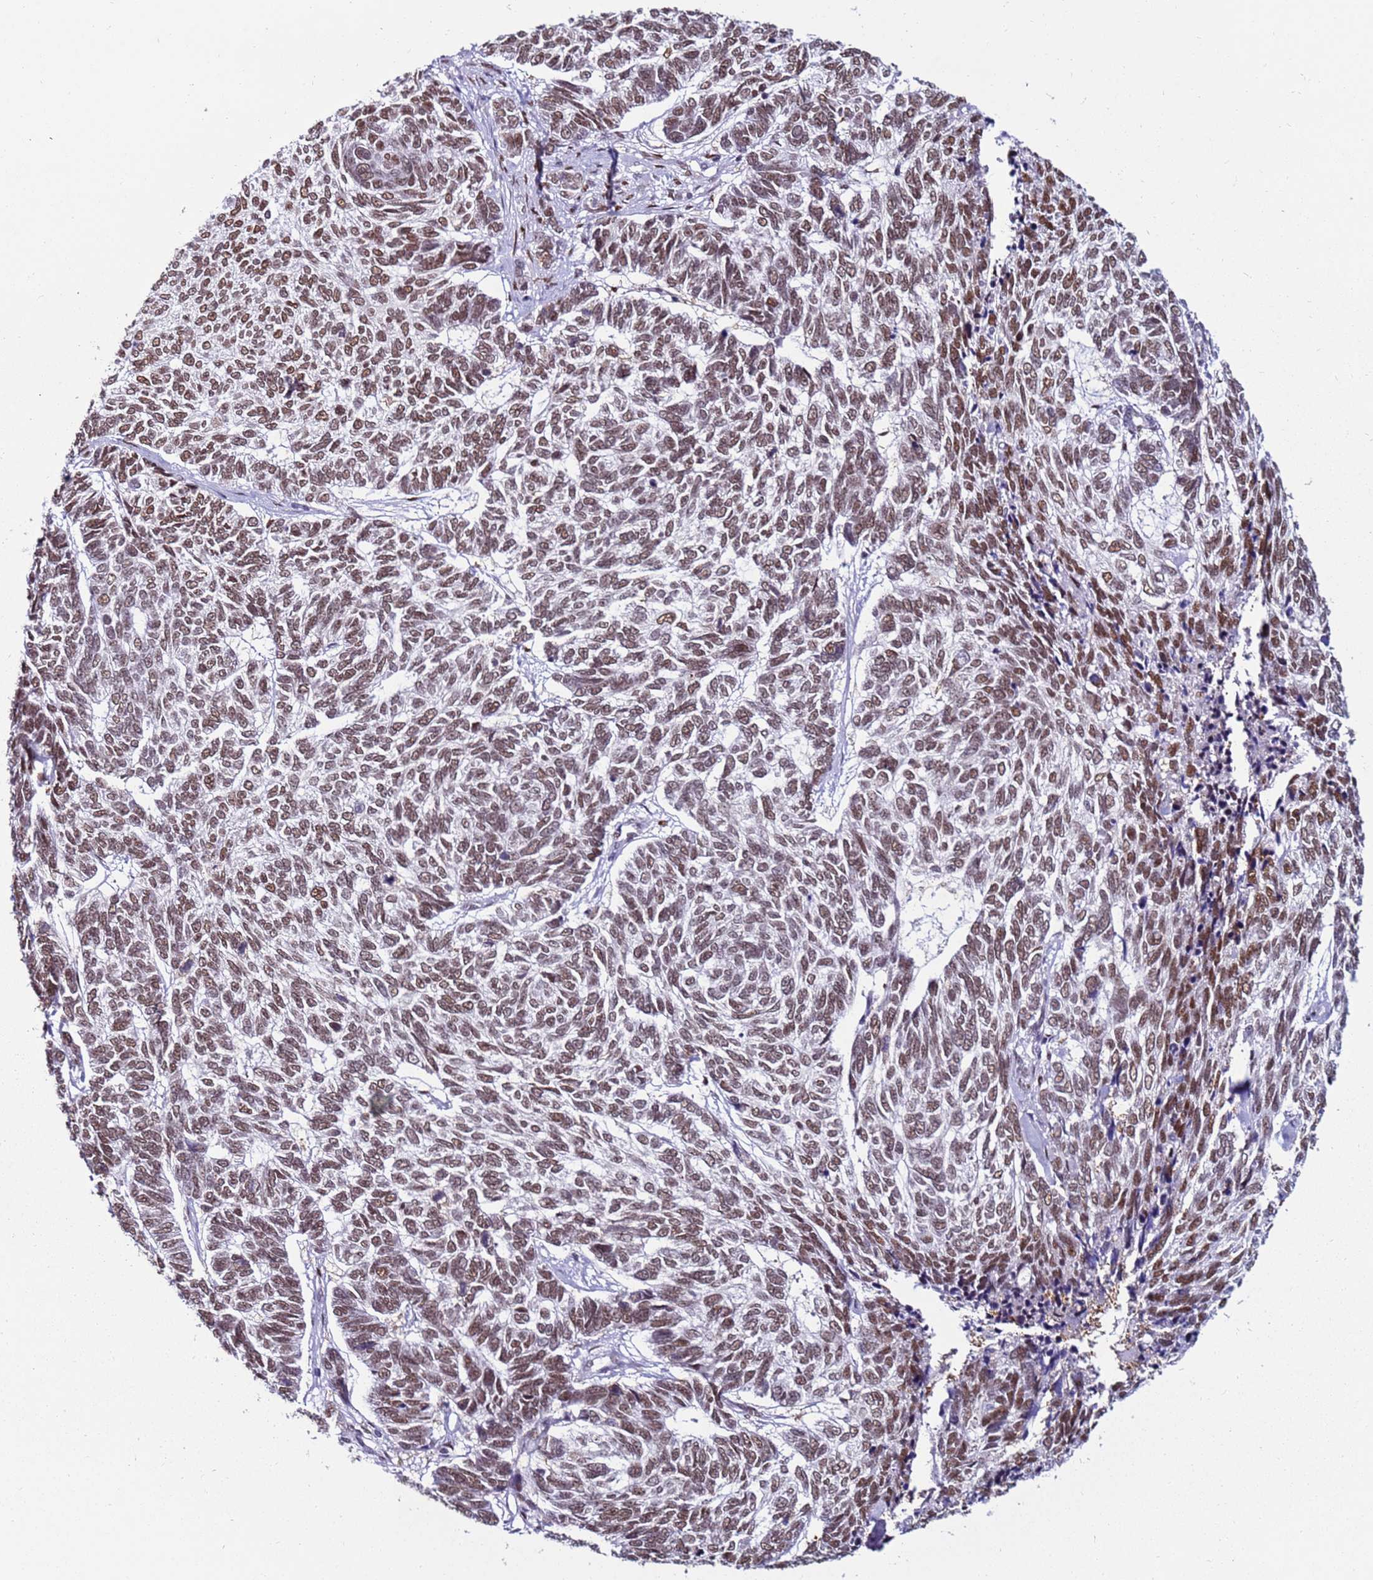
{"staining": {"intensity": "moderate", "quantity": ">75%", "location": "nuclear"}, "tissue": "skin cancer", "cell_type": "Tumor cells", "image_type": "cancer", "snomed": [{"axis": "morphology", "description": "Basal cell carcinoma"}, {"axis": "topography", "description": "Skin"}], "caption": "There is medium levels of moderate nuclear expression in tumor cells of basal cell carcinoma (skin), as demonstrated by immunohistochemical staining (brown color).", "gene": "KPNA4", "patient": {"sex": "female", "age": 65}}